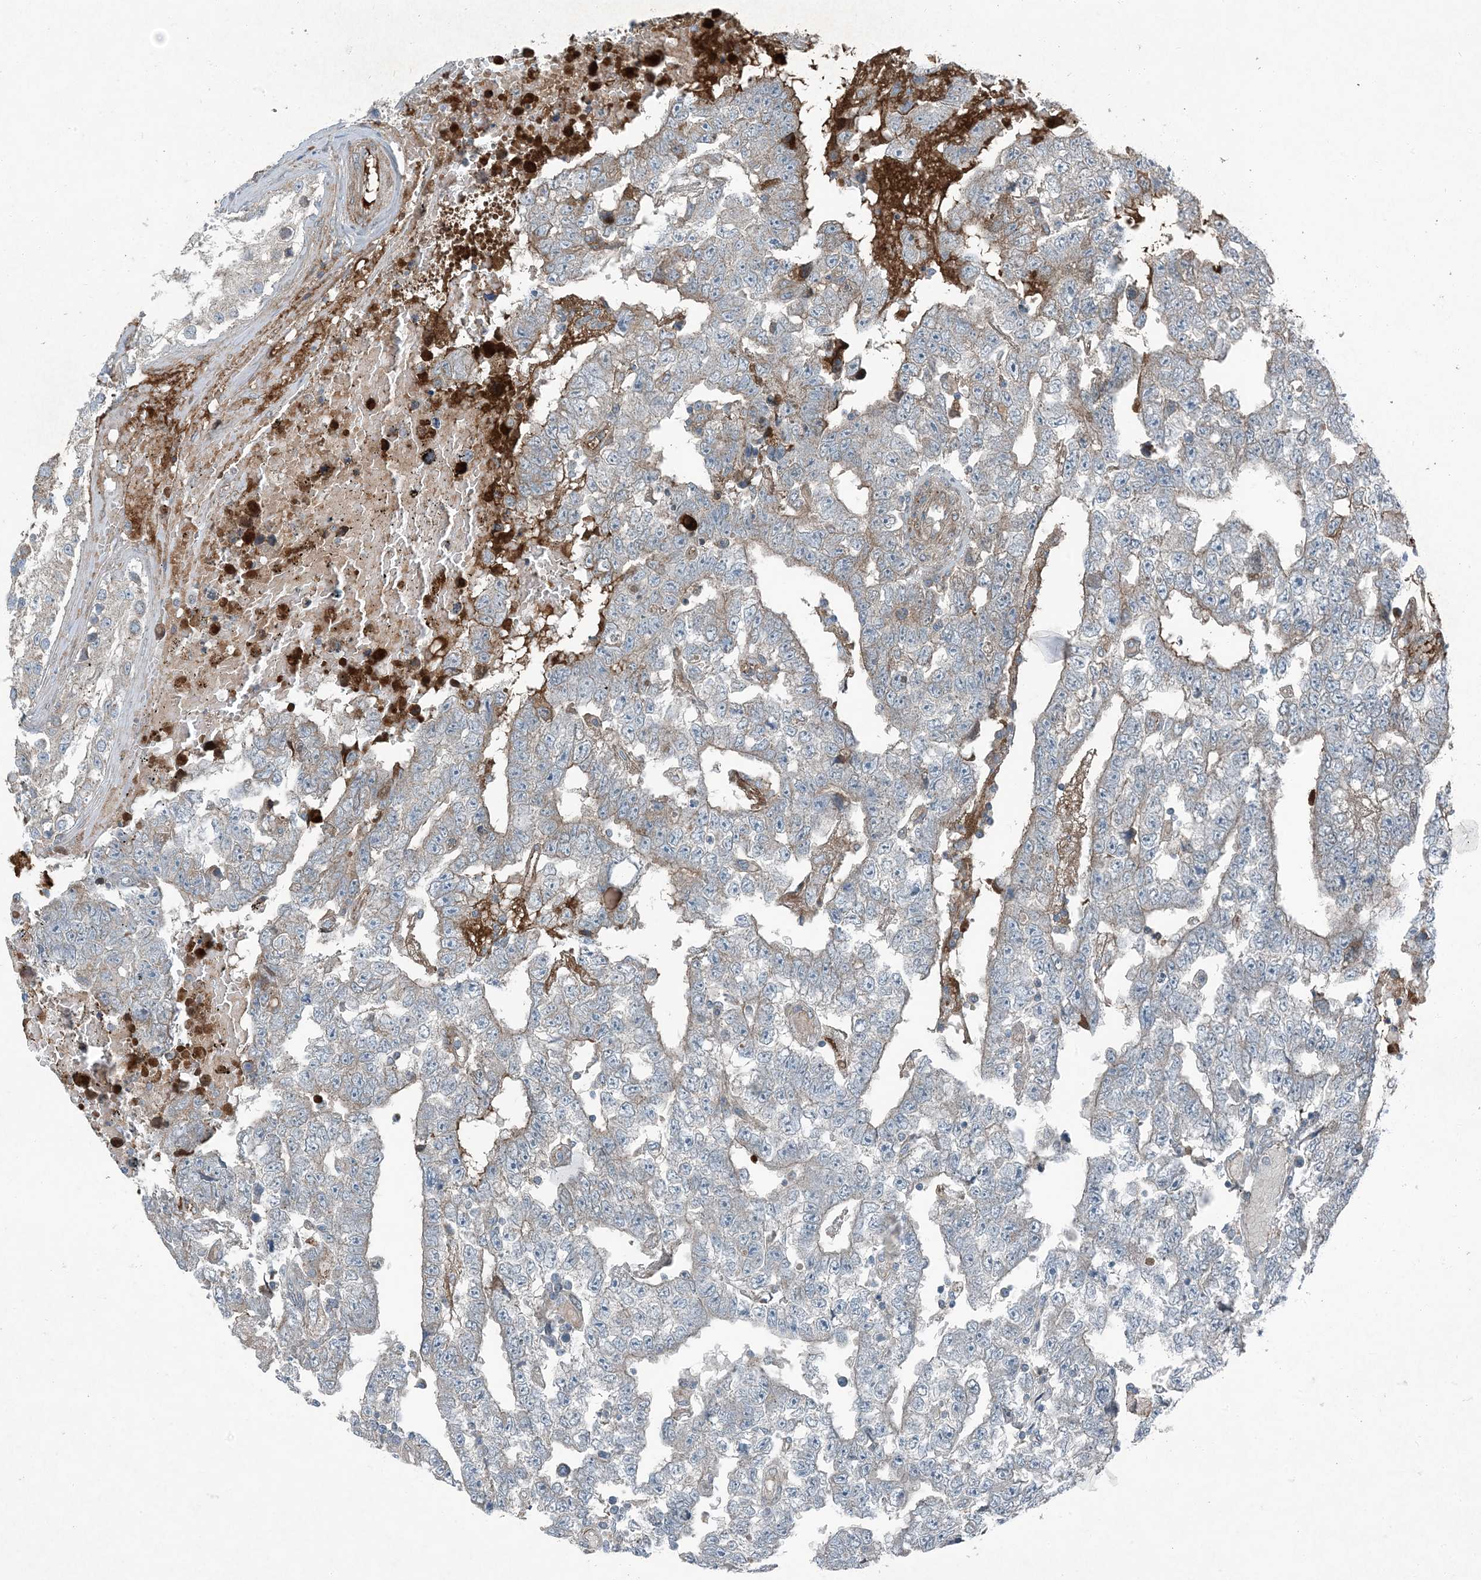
{"staining": {"intensity": "weak", "quantity": "<25%", "location": "cytoplasmic/membranous"}, "tissue": "testis cancer", "cell_type": "Tumor cells", "image_type": "cancer", "snomed": [{"axis": "morphology", "description": "Carcinoma, Embryonal, NOS"}, {"axis": "topography", "description": "Testis"}], "caption": "IHC photomicrograph of neoplastic tissue: testis cancer (embryonal carcinoma) stained with DAB (3,3'-diaminobenzidine) shows no significant protein staining in tumor cells.", "gene": "APOM", "patient": {"sex": "male", "age": 25}}